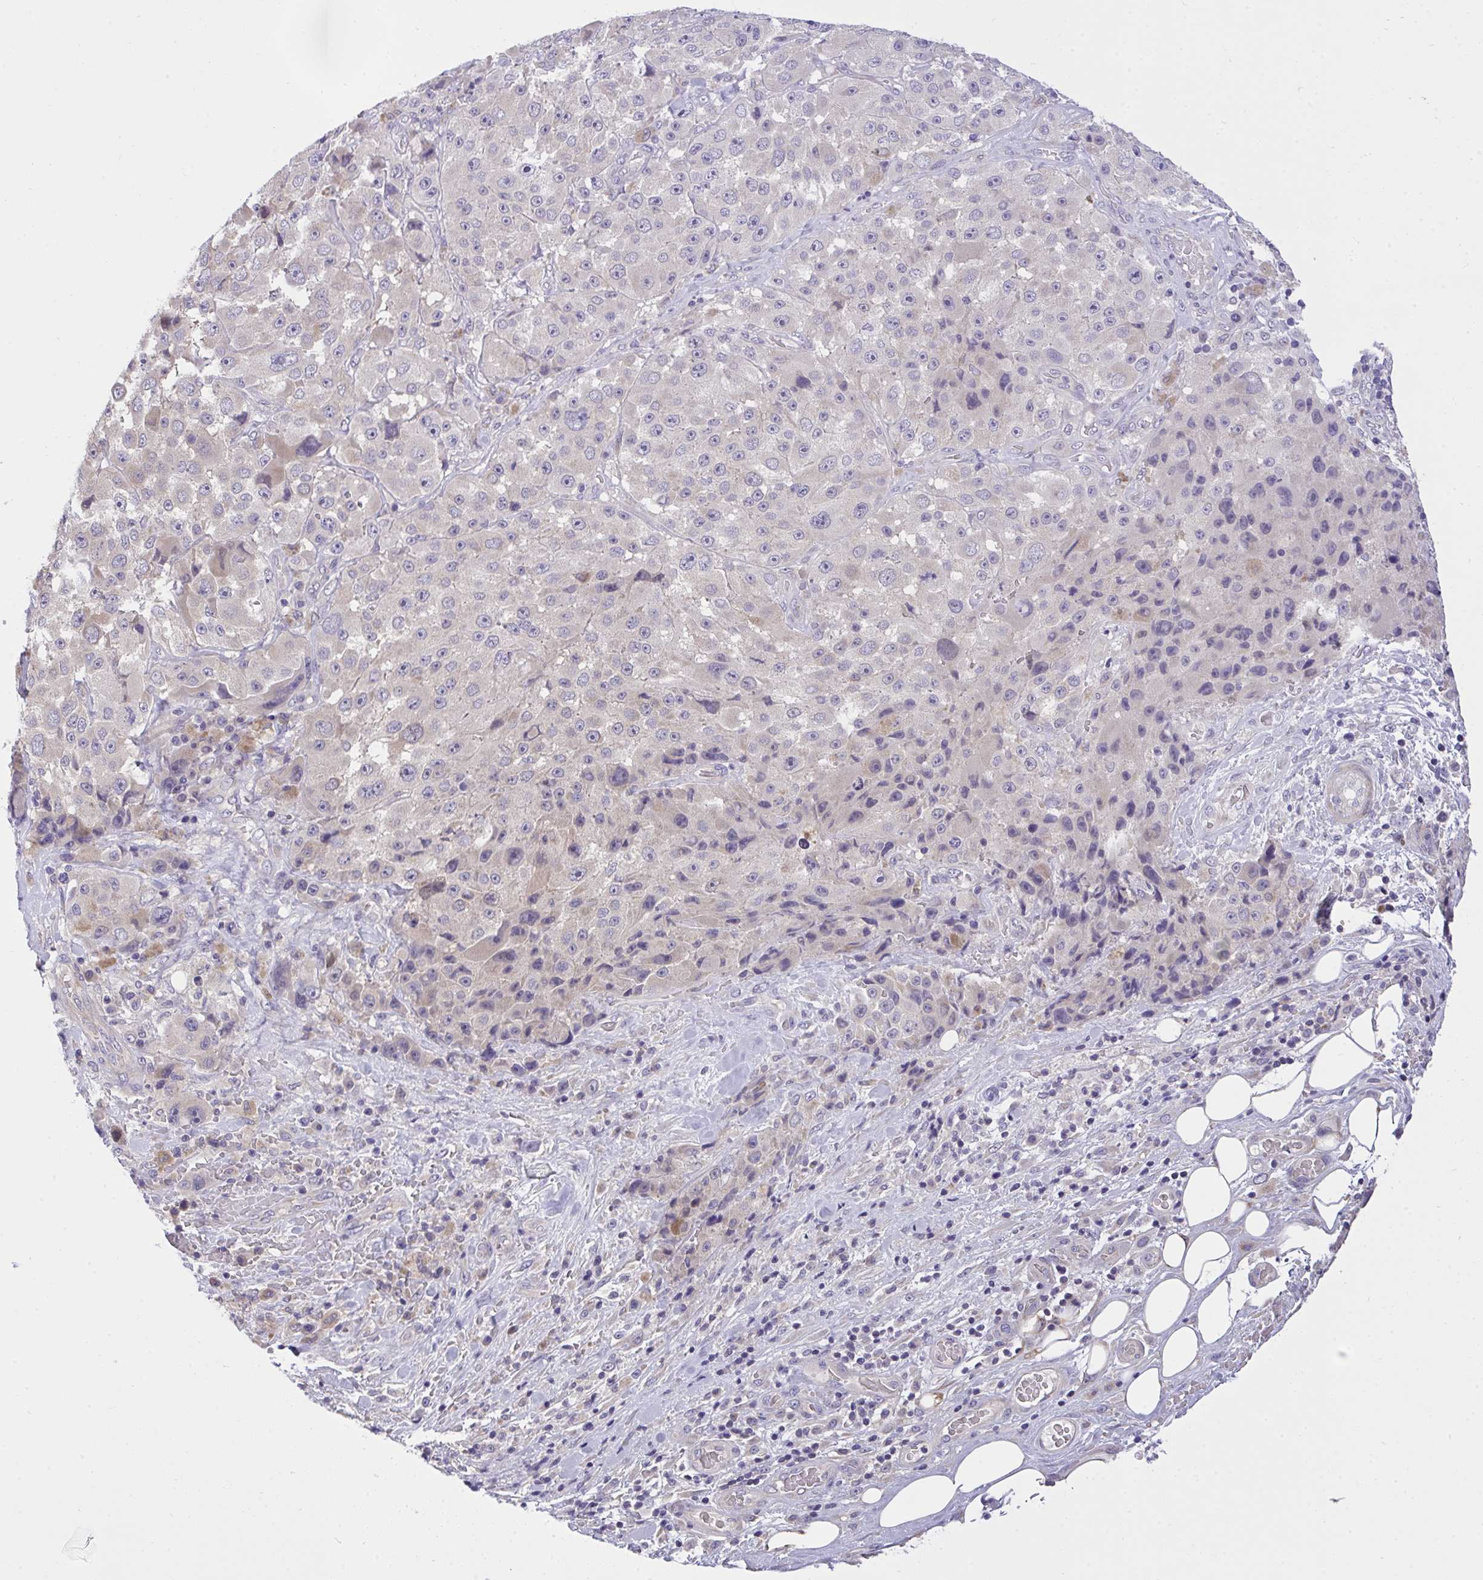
{"staining": {"intensity": "negative", "quantity": "none", "location": "none"}, "tissue": "melanoma", "cell_type": "Tumor cells", "image_type": "cancer", "snomed": [{"axis": "morphology", "description": "Malignant melanoma, Metastatic site"}, {"axis": "topography", "description": "Lymph node"}], "caption": "Human malignant melanoma (metastatic site) stained for a protein using IHC exhibits no staining in tumor cells.", "gene": "C19orf54", "patient": {"sex": "male", "age": 62}}